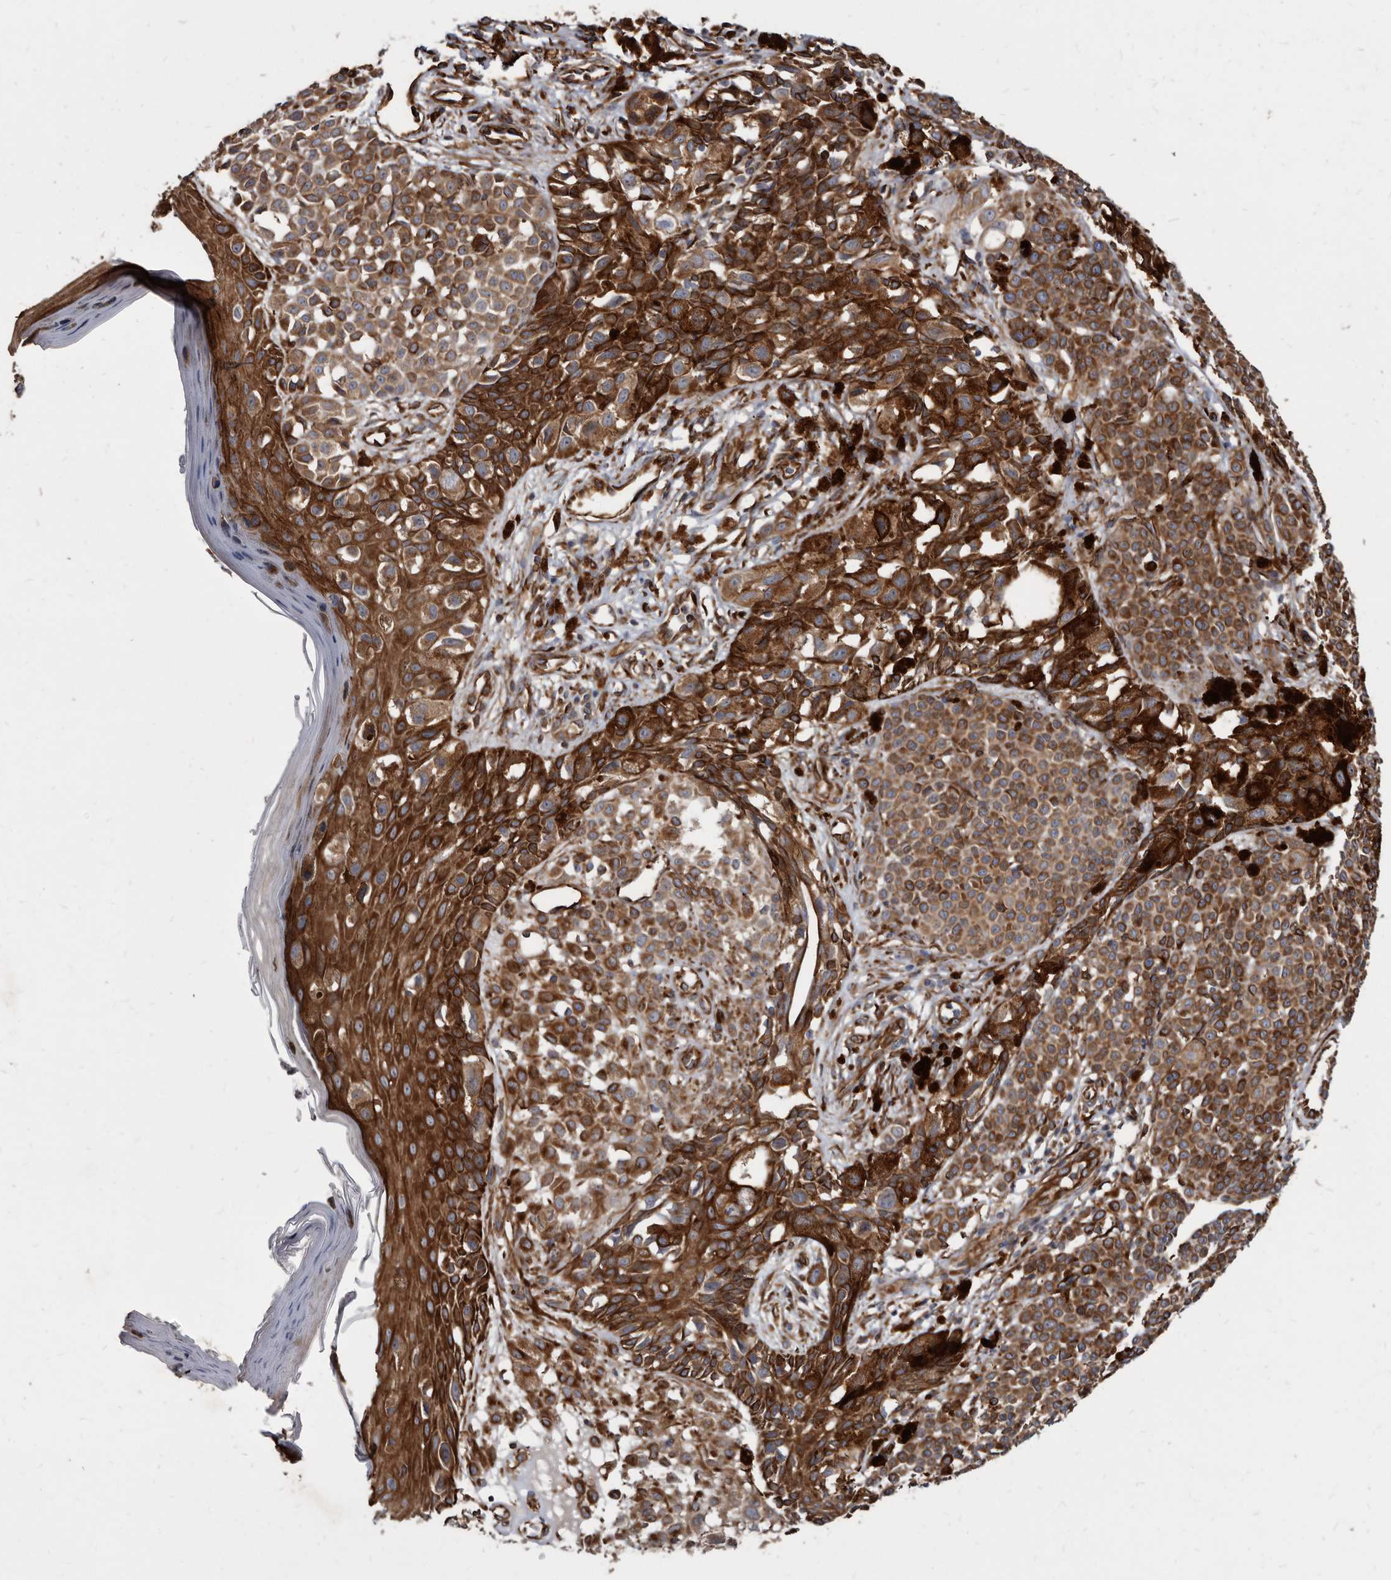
{"staining": {"intensity": "strong", "quantity": ">75%", "location": "cytoplasmic/membranous"}, "tissue": "melanoma", "cell_type": "Tumor cells", "image_type": "cancer", "snomed": [{"axis": "morphology", "description": "Malignant melanoma, NOS"}, {"axis": "topography", "description": "Skin of leg"}], "caption": "Human malignant melanoma stained for a protein (brown) exhibits strong cytoplasmic/membranous positive expression in about >75% of tumor cells.", "gene": "KCTD20", "patient": {"sex": "female", "age": 72}}